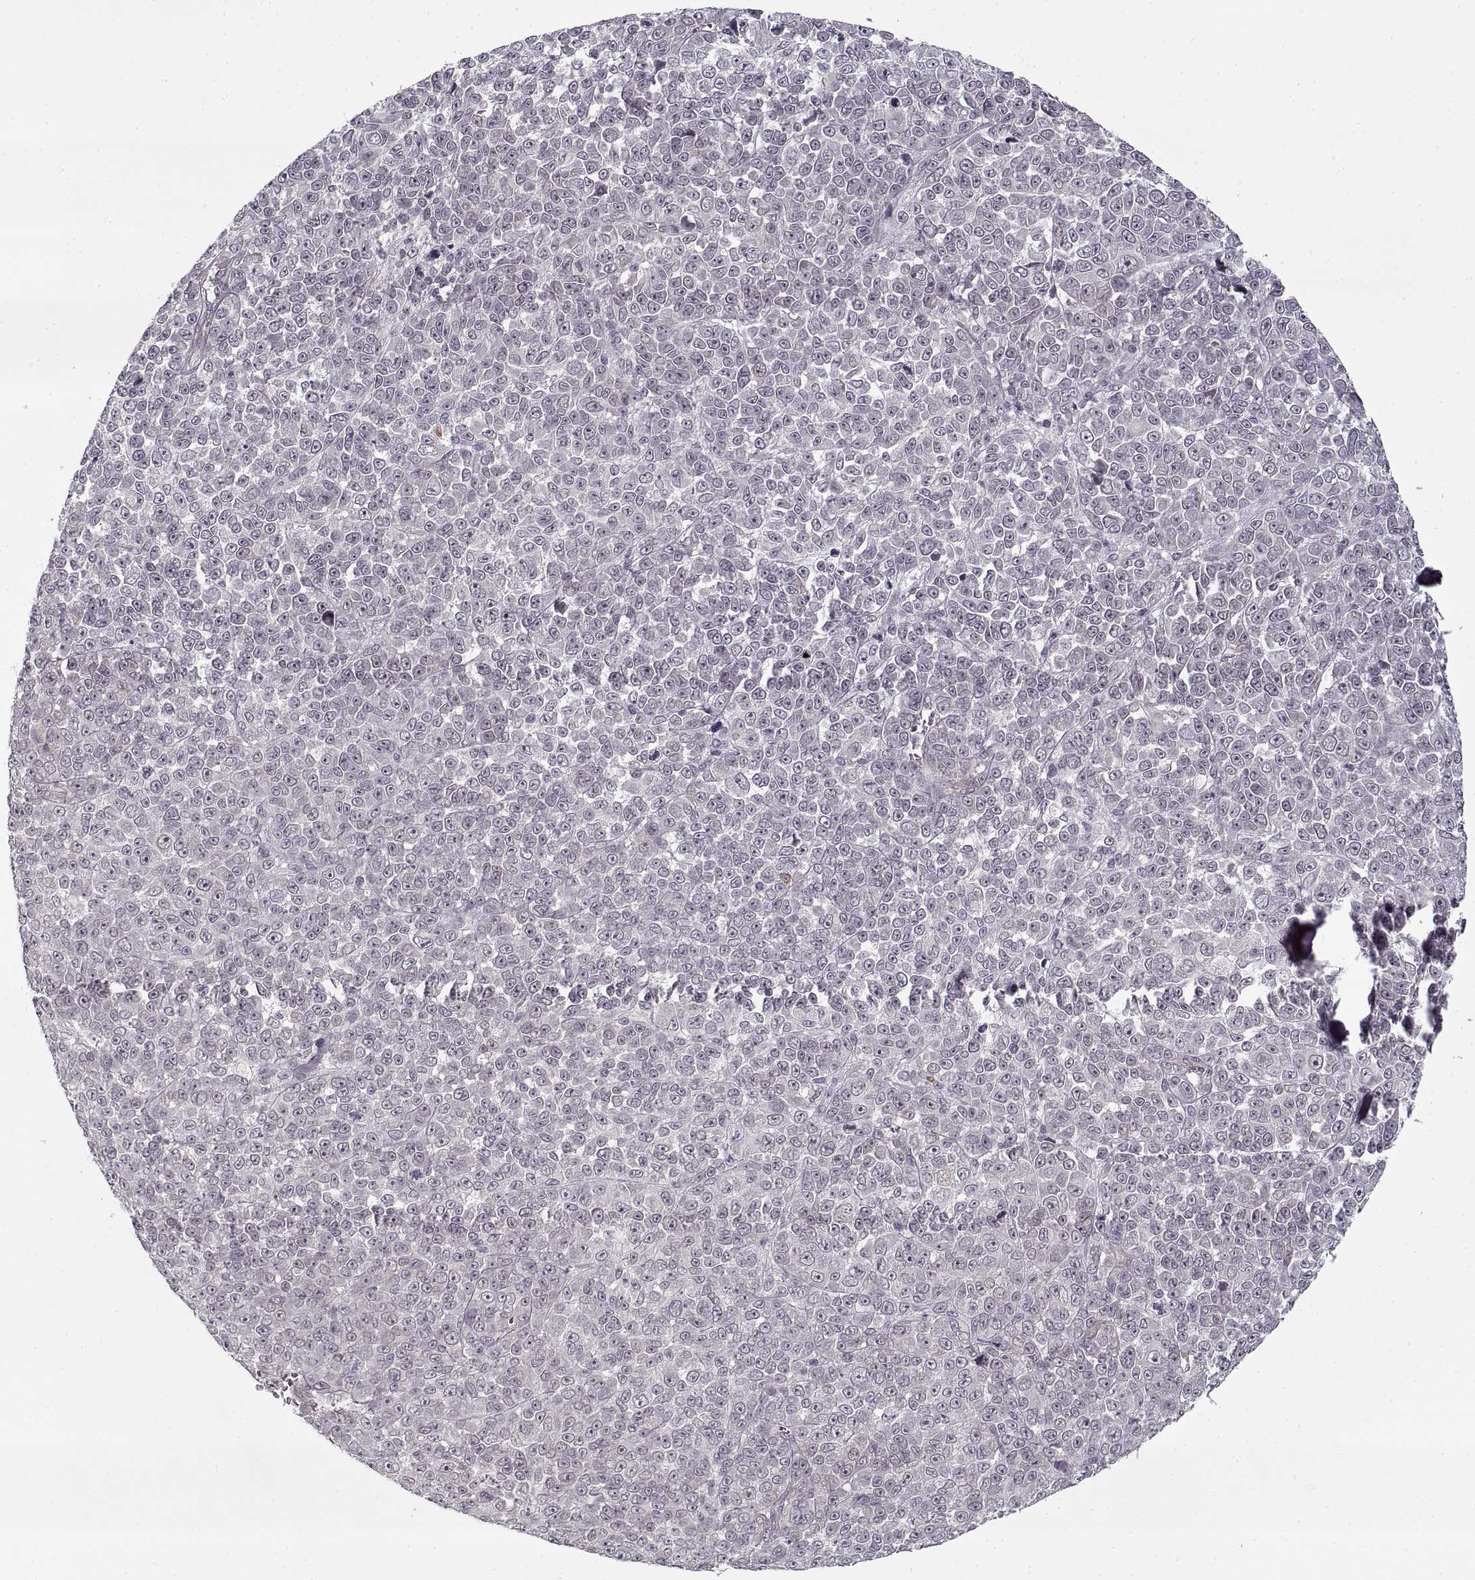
{"staining": {"intensity": "negative", "quantity": "none", "location": "none"}, "tissue": "melanoma", "cell_type": "Tumor cells", "image_type": "cancer", "snomed": [{"axis": "morphology", "description": "Malignant melanoma, NOS"}, {"axis": "topography", "description": "Skin"}], "caption": "Tumor cells are negative for protein expression in human melanoma.", "gene": "LAMB2", "patient": {"sex": "female", "age": 95}}